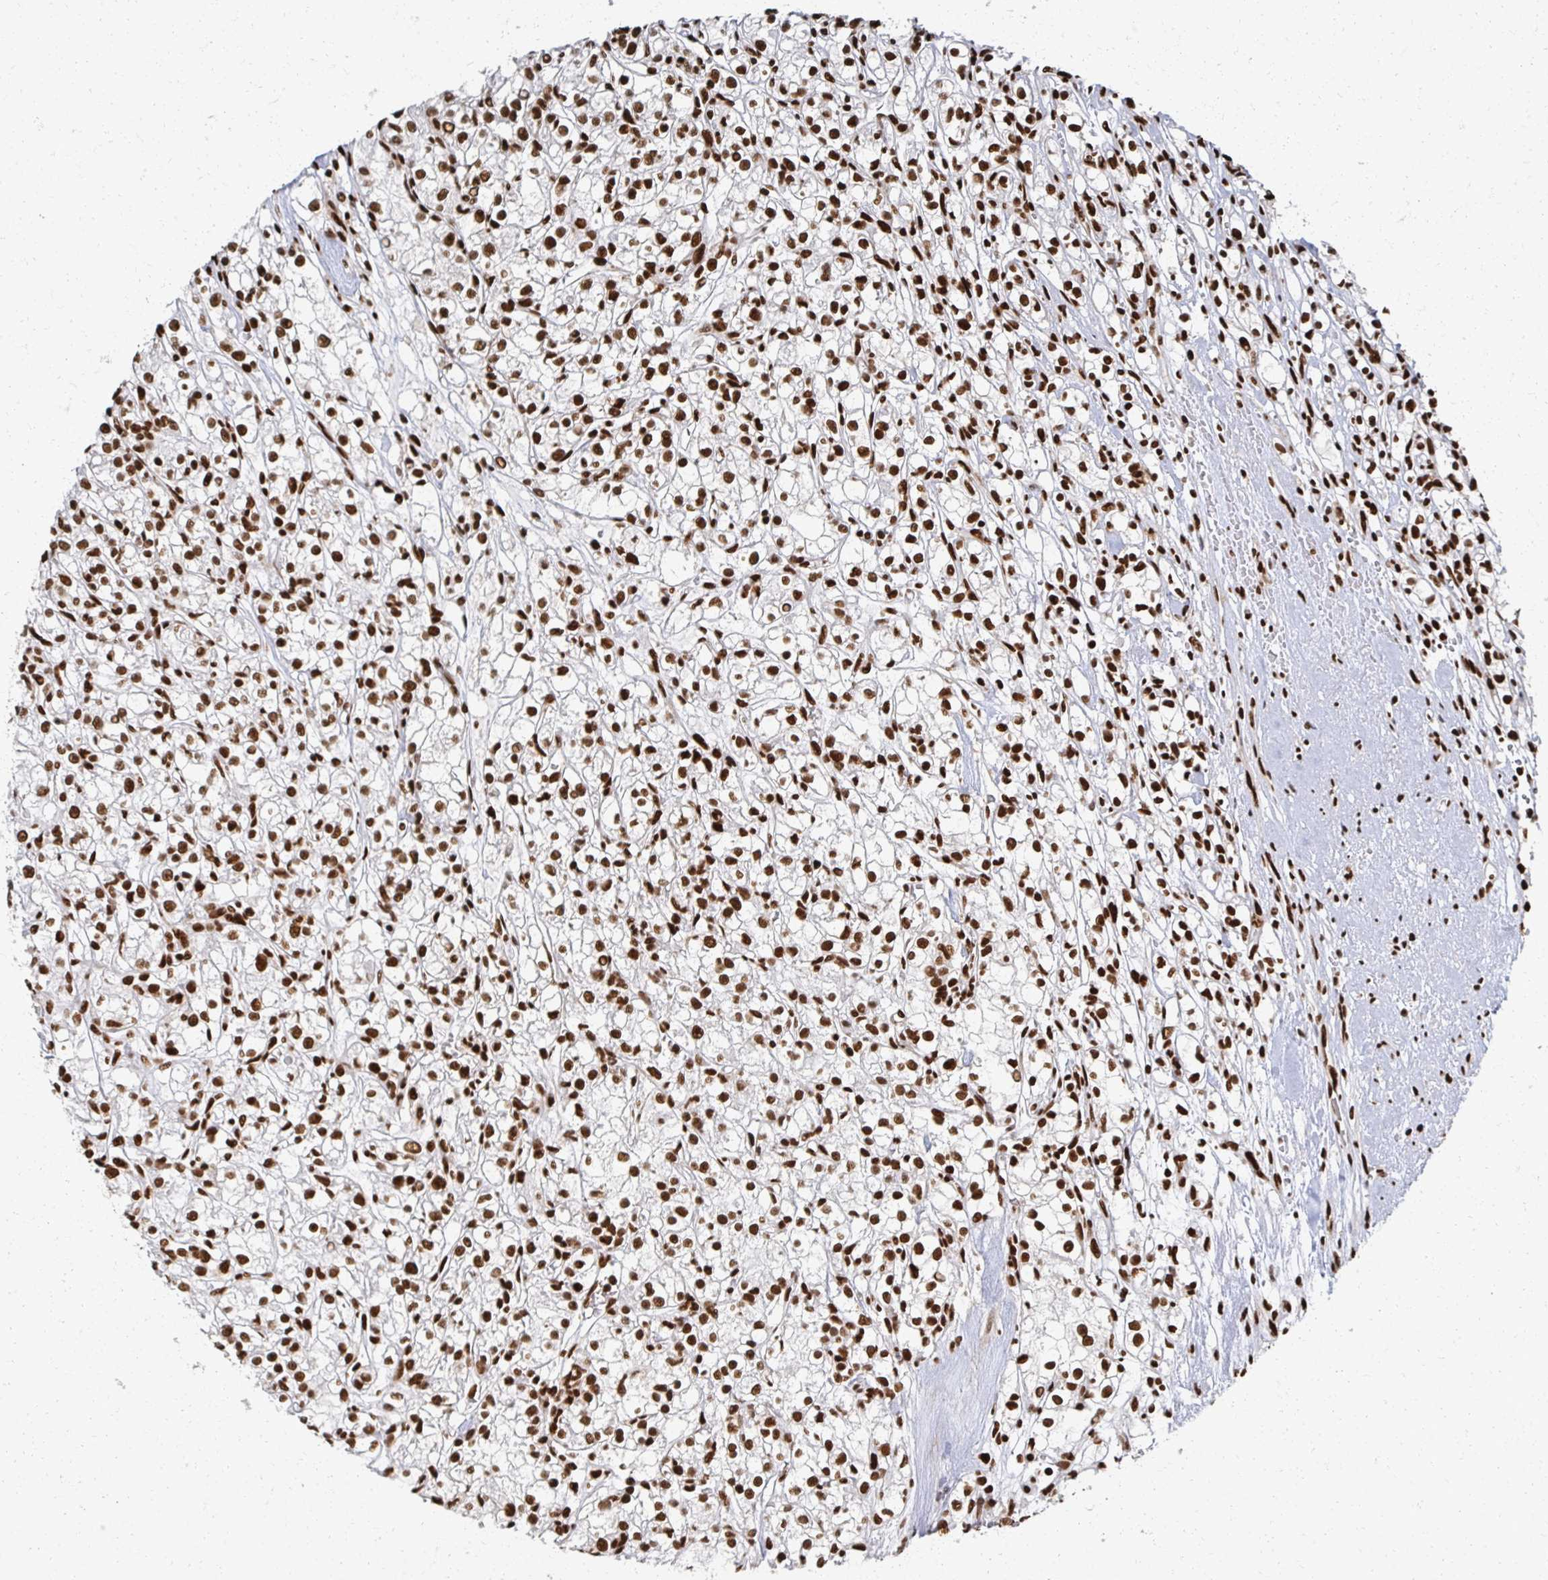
{"staining": {"intensity": "strong", "quantity": ">75%", "location": "nuclear"}, "tissue": "renal cancer", "cell_type": "Tumor cells", "image_type": "cancer", "snomed": [{"axis": "morphology", "description": "Adenocarcinoma, NOS"}, {"axis": "topography", "description": "Kidney"}], "caption": "An IHC micrograph of tumor tissue is shown. Protein staining in brown shows strong nuclear positivity in adenocarcinoma (renal) within tumor cells.", "gene": "RBBP7", "patient": {"sex": "female", "age": 59}}